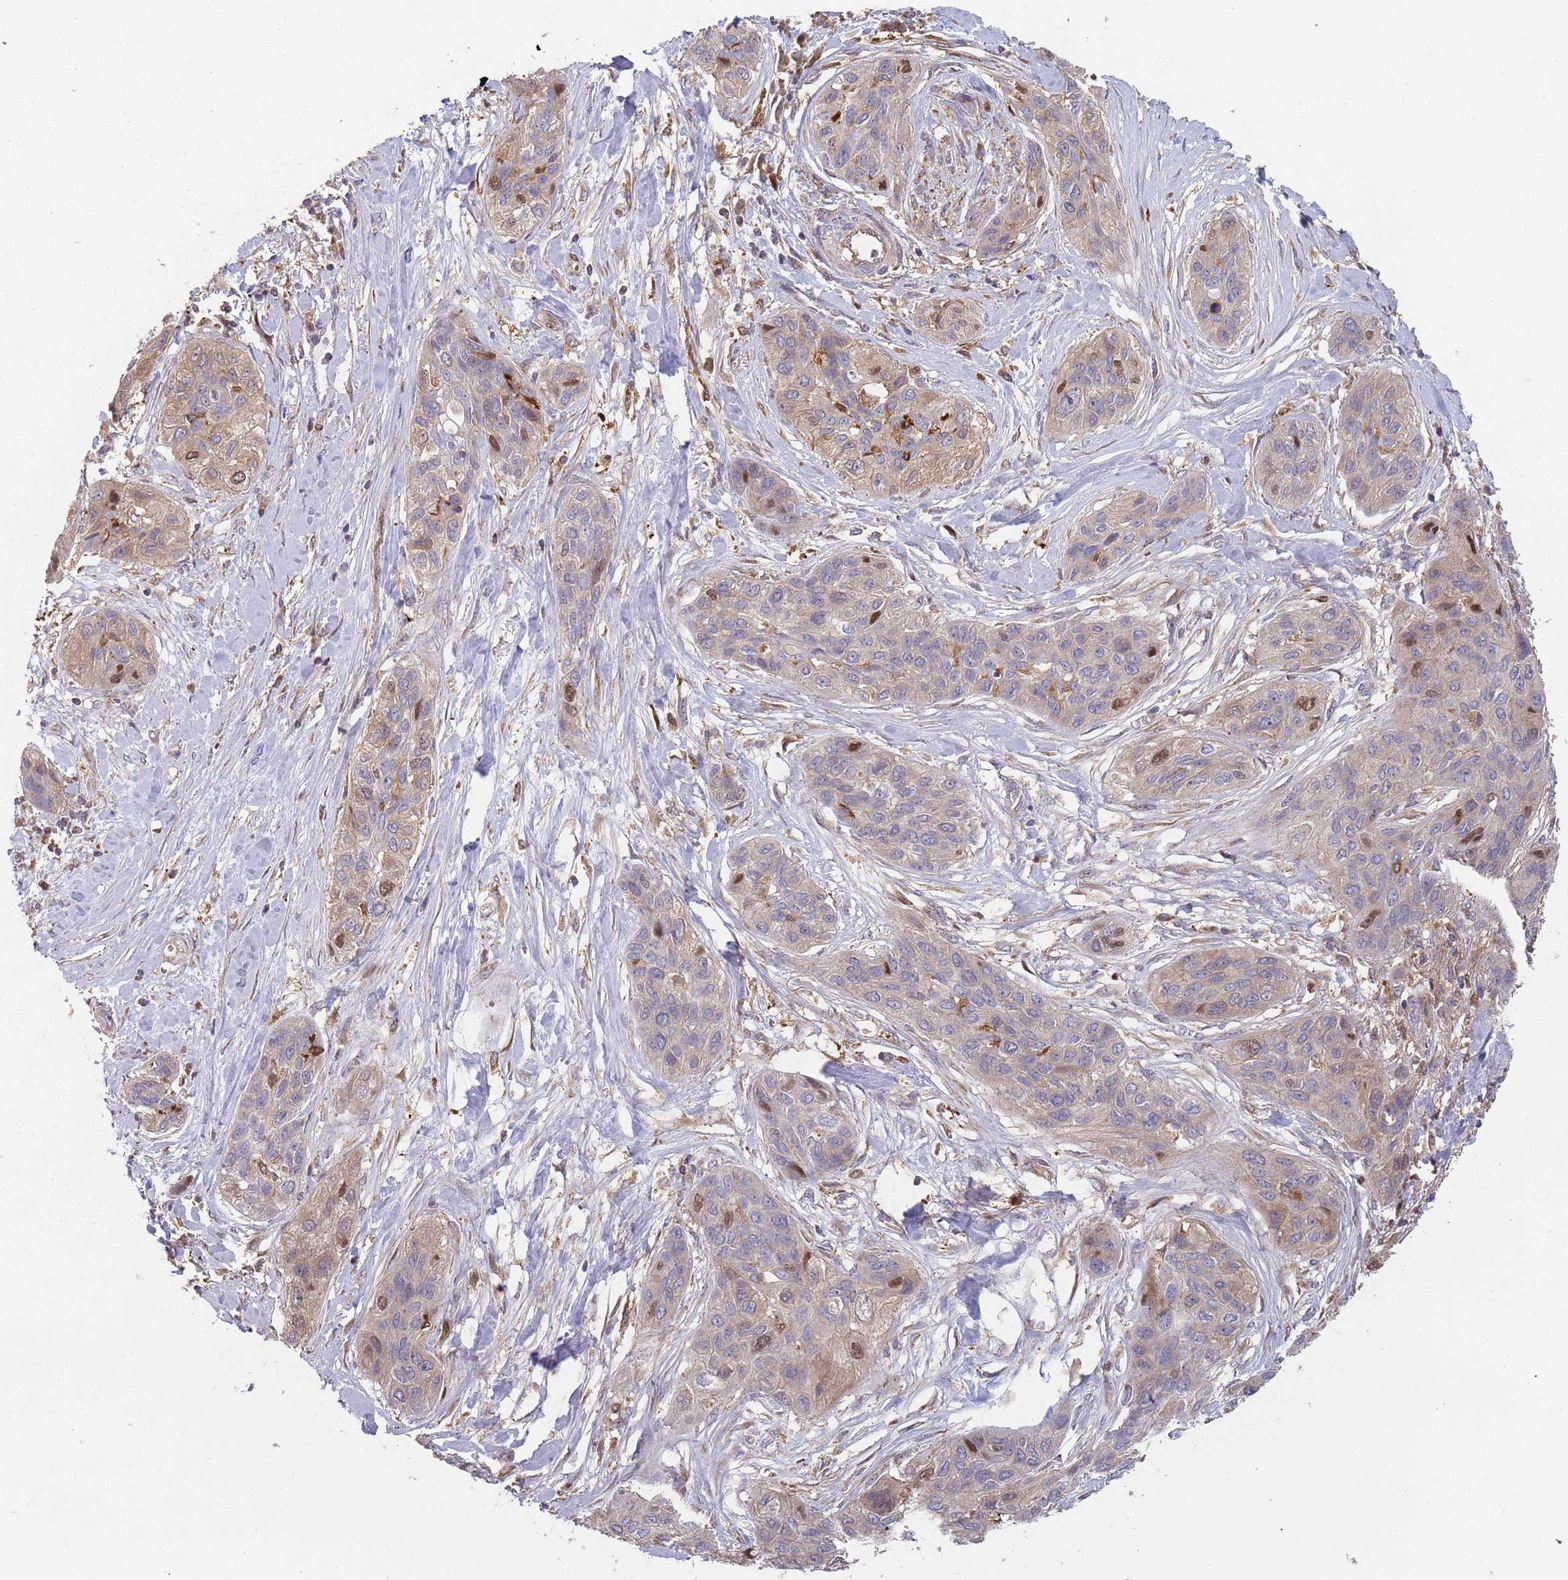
{"staining": {"intensity": "weak", "quantity": "25%-75%", "location": "cytoplasmic/membranous"}, "tissue": "lung cancer", "cell_type": "Tumor cells", "image_type": "cancer", "snomed": [{"axis": "morphology", "description": "Squamous cell carcinoma, NOS"}, {"axis": "topography", "description": "Lung"}], "caption": "Protein staining of lung cancer tissue reveals weak cytoplasmic/membranous positivity in approximately 25%-75% of tumor cells. (brown staining indicates protein expression, while blue staining denotes nuclei).", "gene": "GDI2", "patient": {"sex": "female", "age": 70}}